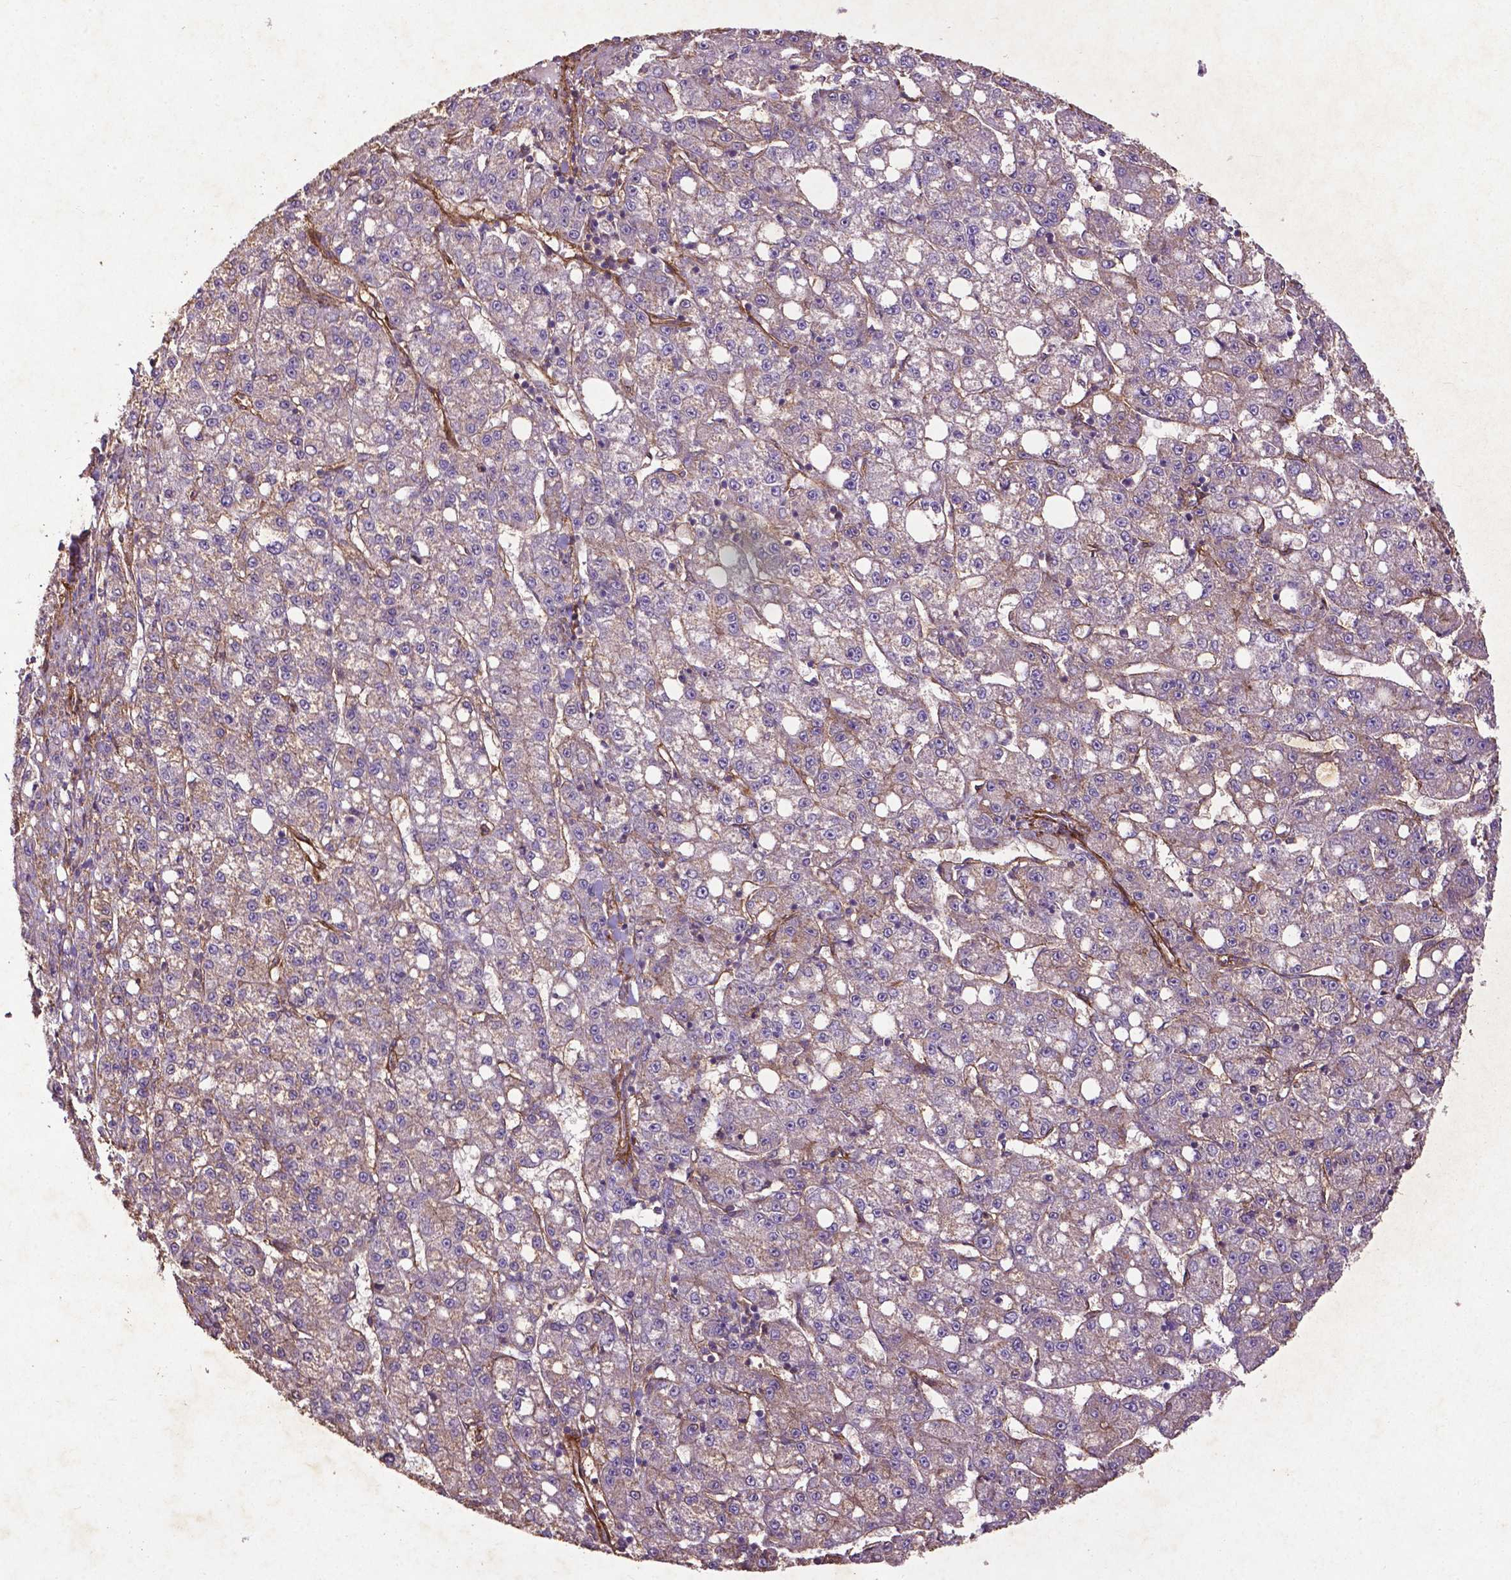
{"staining": {"intensity": "negative", "quantity": "none", "location": "none"}, "tissue": "liver cancer", "cell_type": "Tumor cells", "image_type": "cancer", "snomed": [{"axis": "morphology", "description": "Carcinoma, Hepatocellular, NOS"}, {"axis": "topography", "description": "Liver"}], "caption": "Human hepatocellular carcinoma (liver) stained for a protein using IHC reveals no positivity in tumor cells.", "gene": "RRAS", "patient": {"sex": "female", "age": 65}}